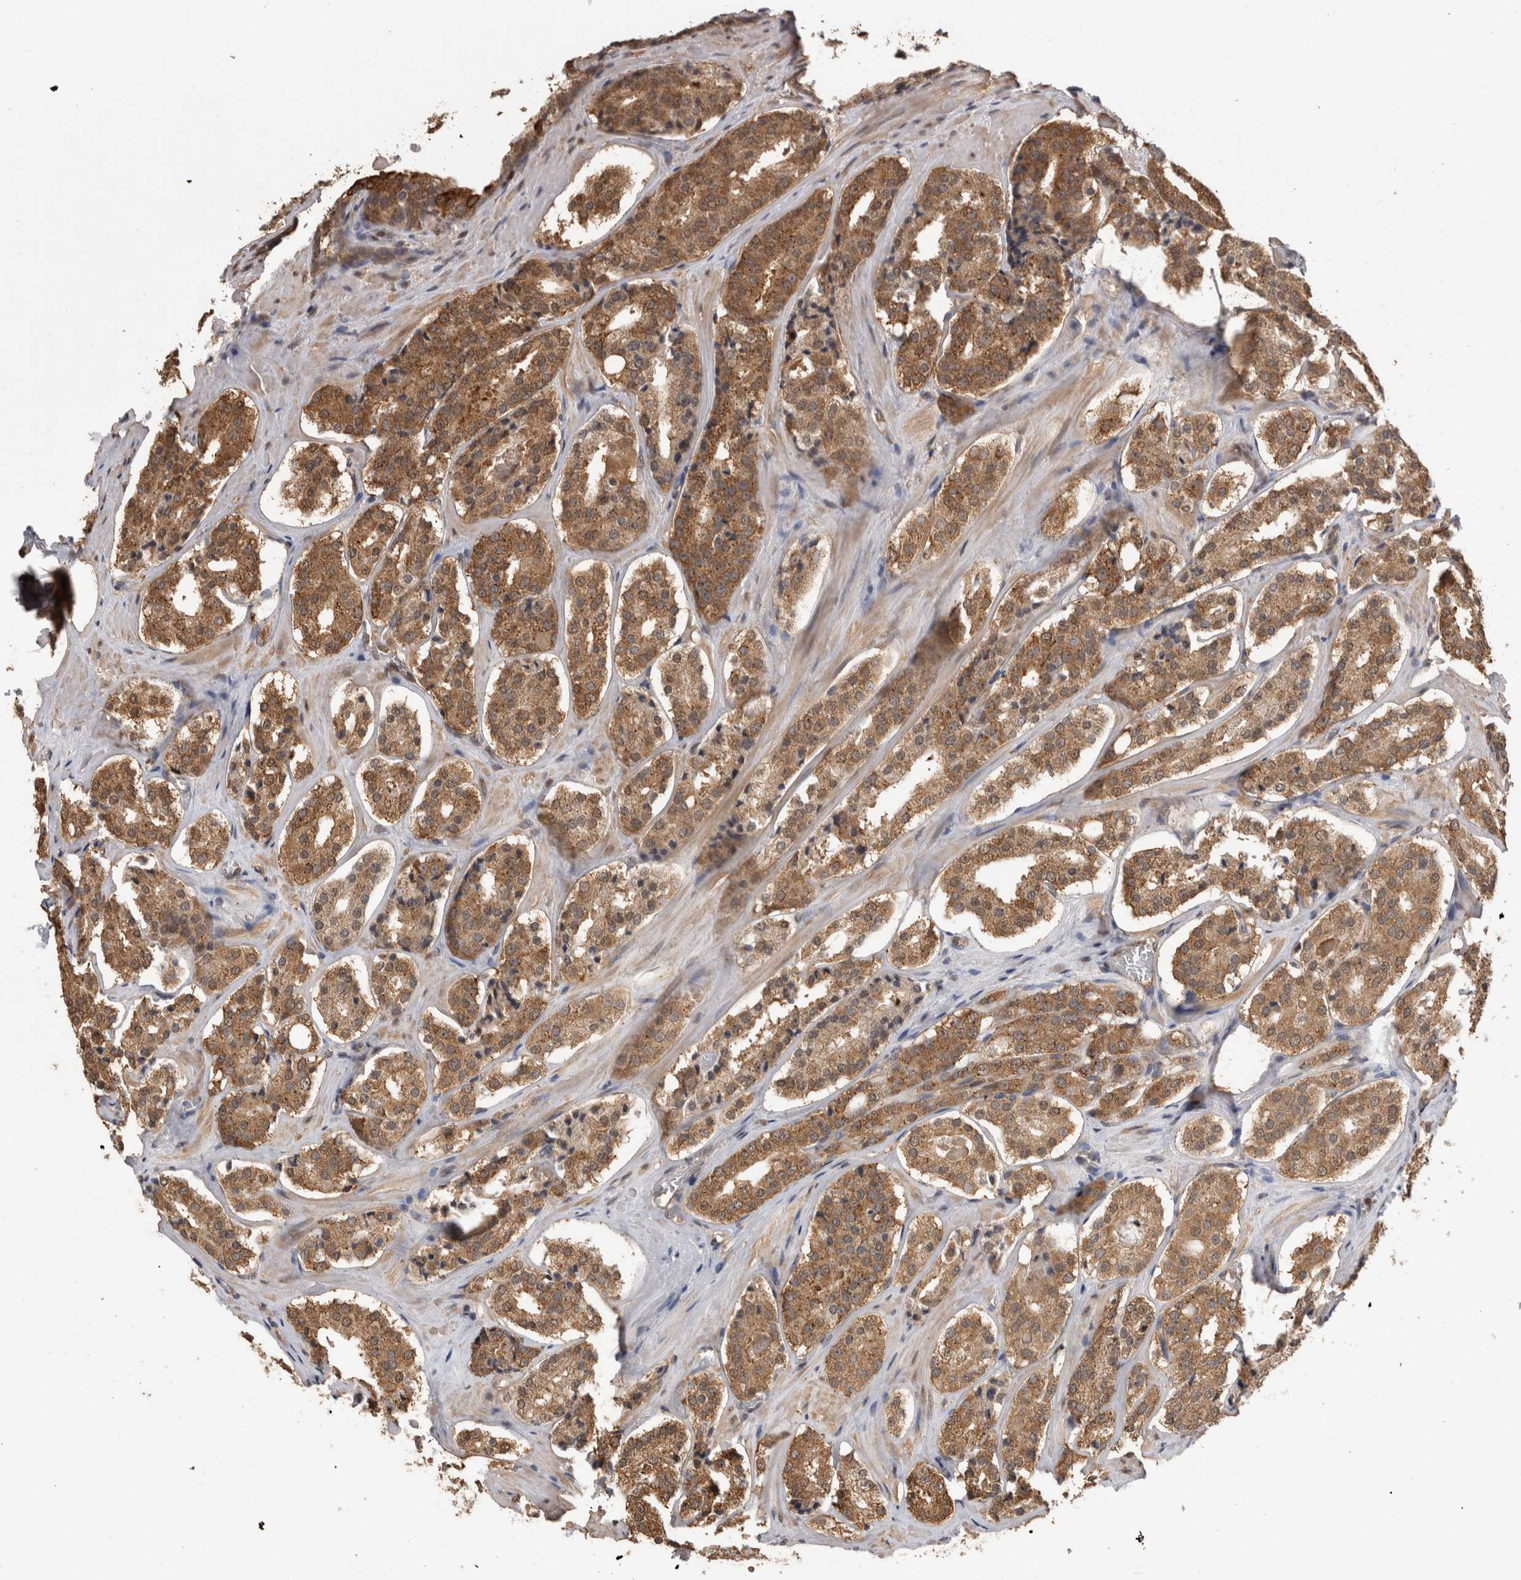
{"staining": {"intensity": "moderate", "quantity": ">75%", "location": "cytoplasmic/membranous"}, "tissue": "prostate cancer", "cell_type": "Tumor cells", "image_type": "cancer", "snomed": [{"axis": "morphology", "description": "Adenocarcinoma, High grade"}, {"axis": "topography", "description": "Prostate"}], "caption": "Approximately >75% of tumor cells in human prostate adenocarcinoma (high-grade) display moderate cytoplasmic/membranous protein staining as visualized by brown immunohistochemical staining.", "gene": "PAK4", "patient": {"sex": "male", "age": 60}}